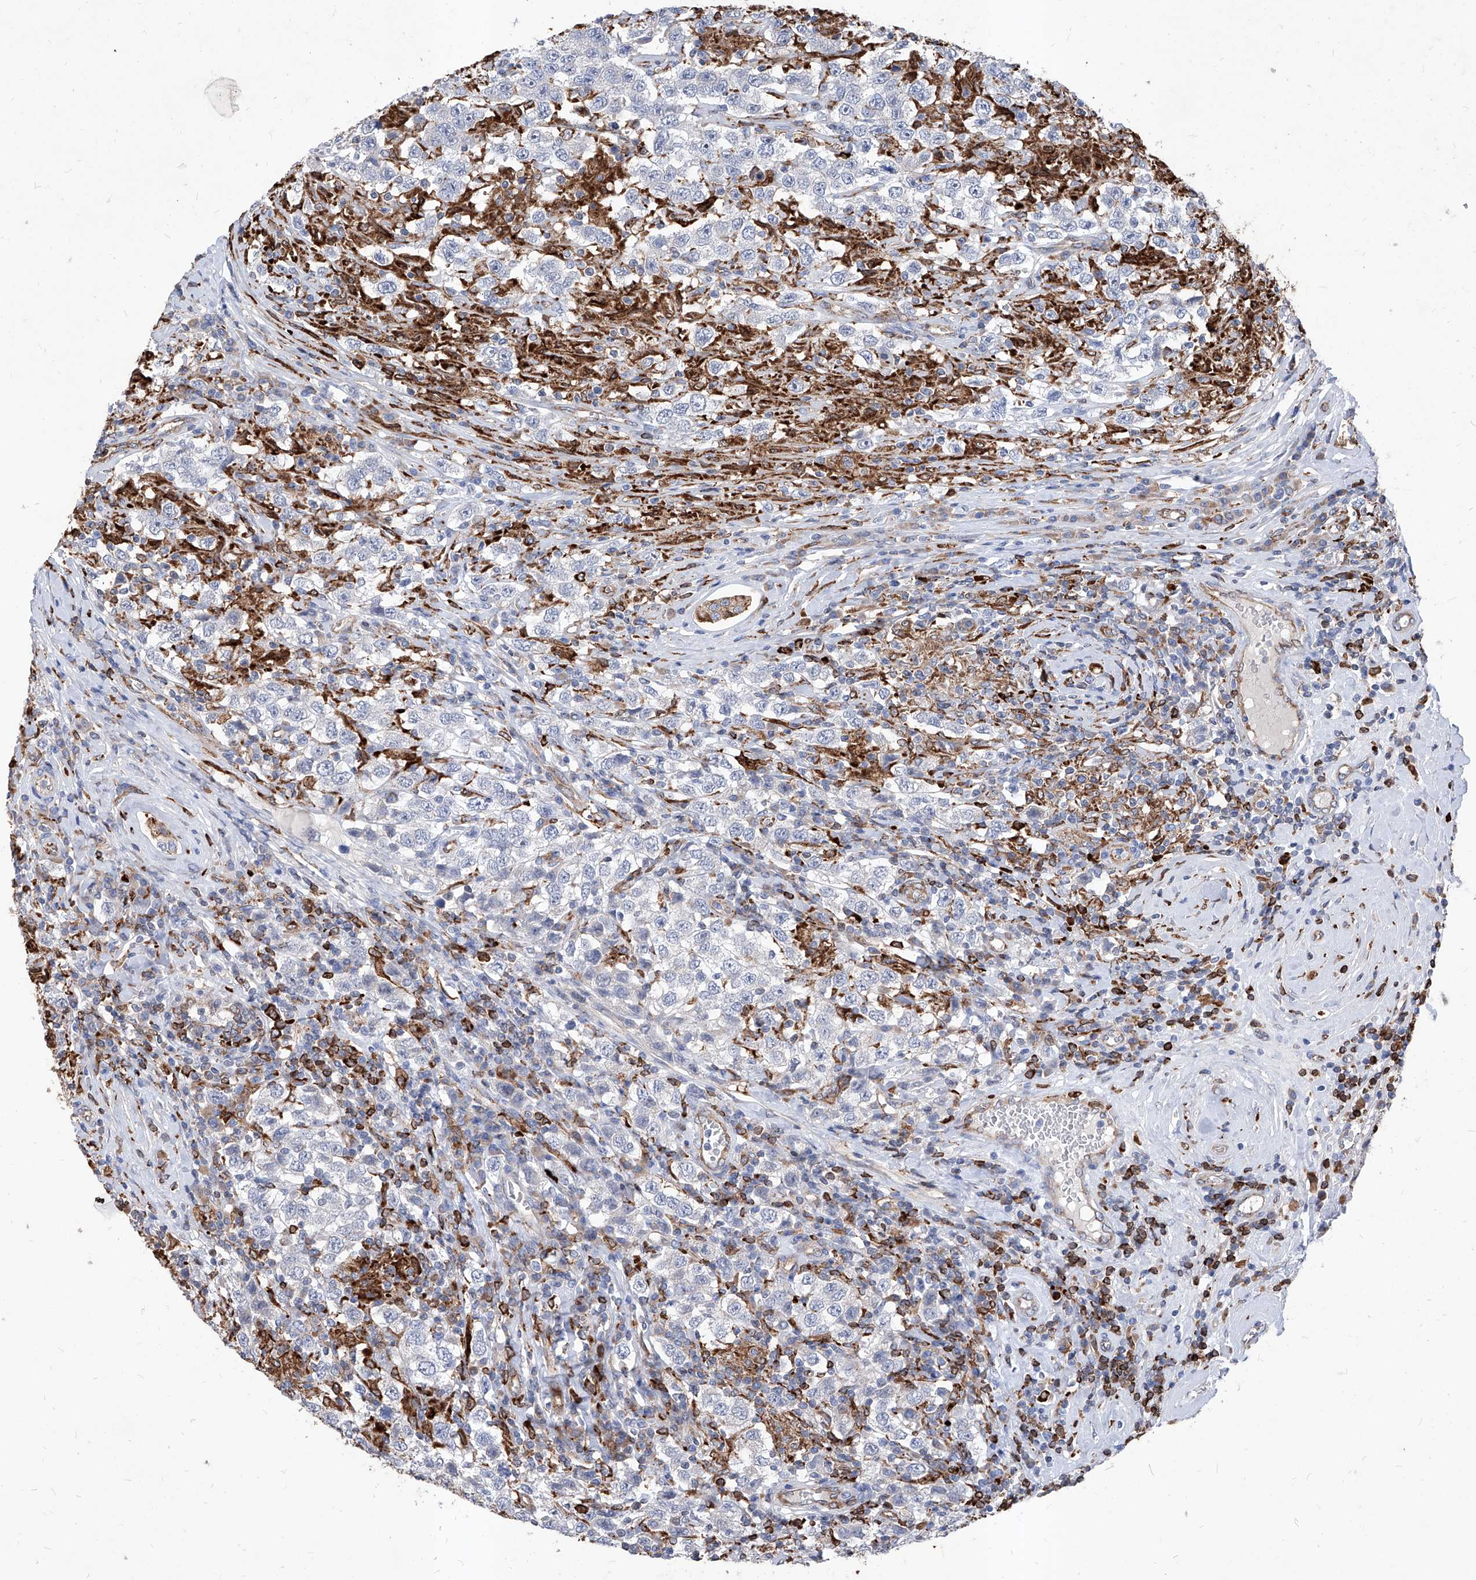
{"staining": {"intensity": "negative", "quantity": "none", "location": "none"}, "tissue": "testis cancer", "cell_type": "Tumor cells", "image_type": "cancer", "snomed": [{"axis": "morphology", "description": "Seminoma, NOS"}, {"axis": "topography", "description": "Testis"}], "caption": "This is an immunohistochemistry micrograph of human seminoma (testis). There is no positivity in tumor cells.", "gene": "UBOX5", "patient": {"sex": "male", "age": 41}}